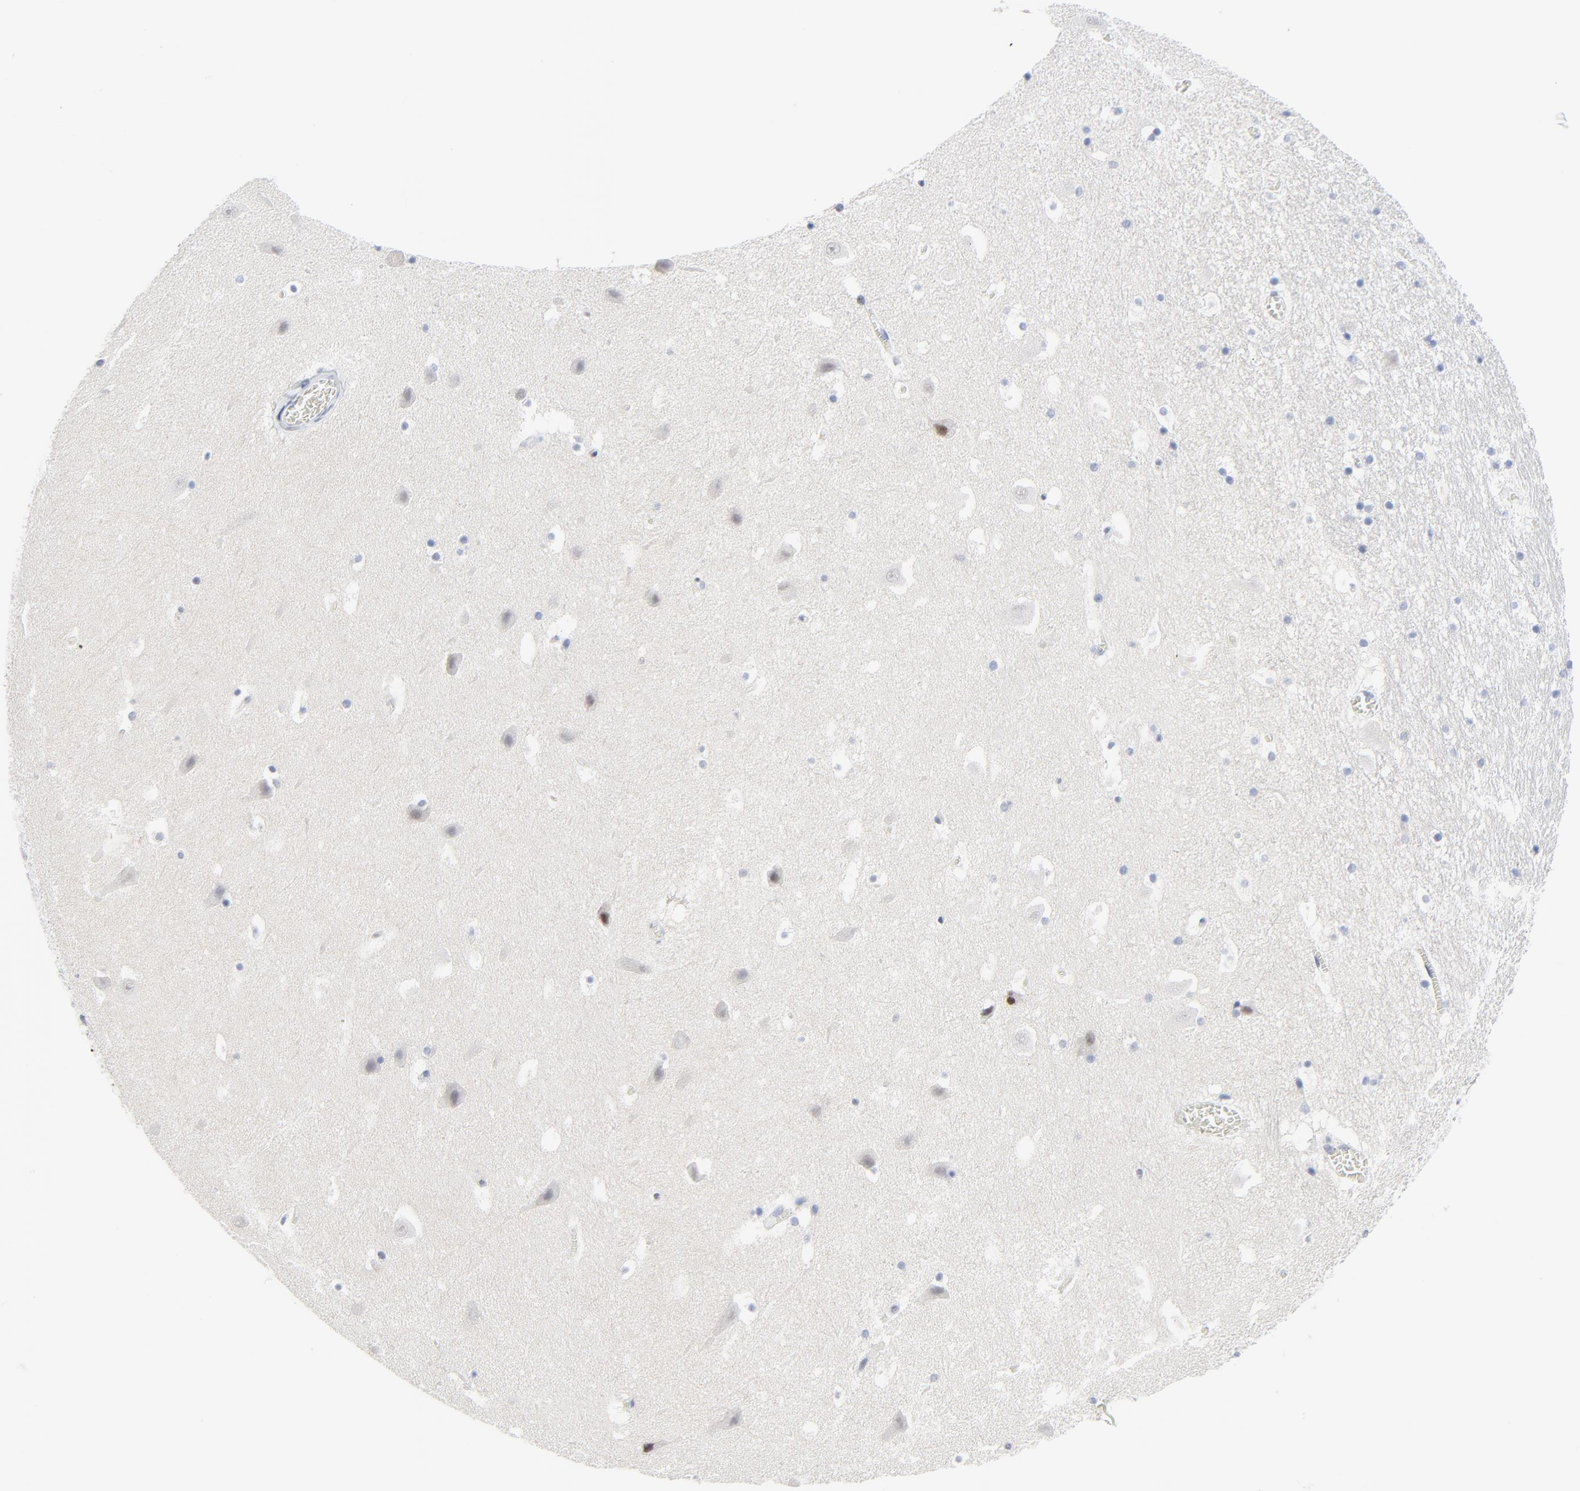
{"staining": {"intensity": "negative", "quantity": "none", "location": "none"}, "tissue": "hippocampus", "cell_type": "Glial cells", "image_type": "normal", "snomed": [{"axis": "morphology", "description": "Normal tissue, NOS"}, {"axis": "topography", "description": "Hippocampus"}], "caption": "Glial cells are negative for brown protein staining in benign hippocampus. (Stains: DAB (3,3'-diaminobenzidine) immunohistochemistry with hematoxylin counter stain, Microscopy: brightfield microscopy at high magnification).", "gene": "ZNF589", "patient": {"sex": "male", "age": 45}}